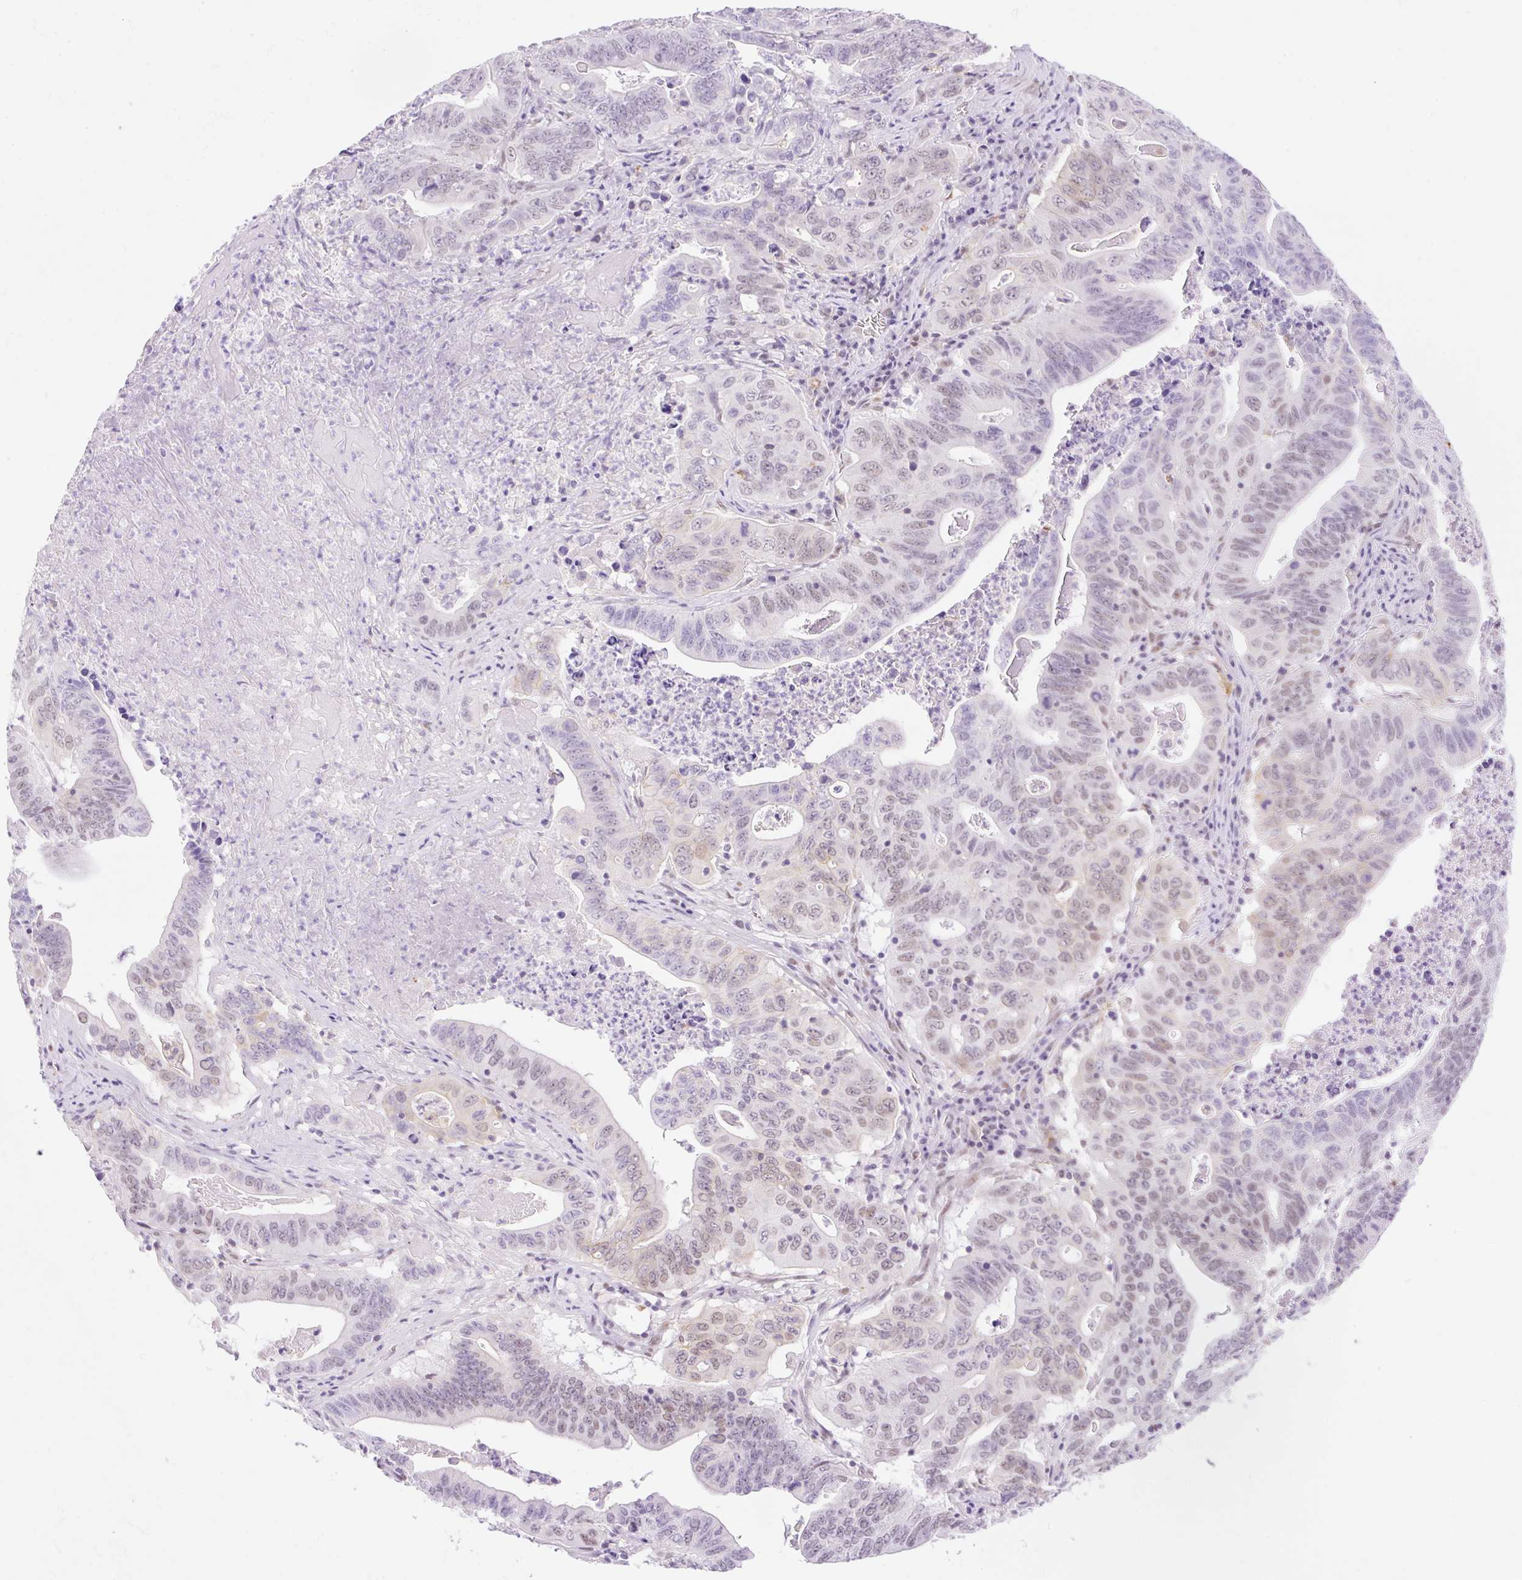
{"staining": {"intensity": "weak", "quantity": "25%-75%", "location": "nuclear"}, "tissue": "lung cancer", "cell_type": "Tumor cells", "image_type": "cancer", "snomed": [{"axis": "morphology", "description": "Adenocarcinoma, NOS"}, {"axis": "topography", "description": "Lung"}], "caption": "Tumor cells show low levels of weak nuclear positivity in approximately 25%-75% of cells in human lung cancer (adenocarcinoma). (Brightfield microscopy of DAB IHC at high magnification).", "gene": "PALM3", "patient": {"sex": "female", "age": 60}}